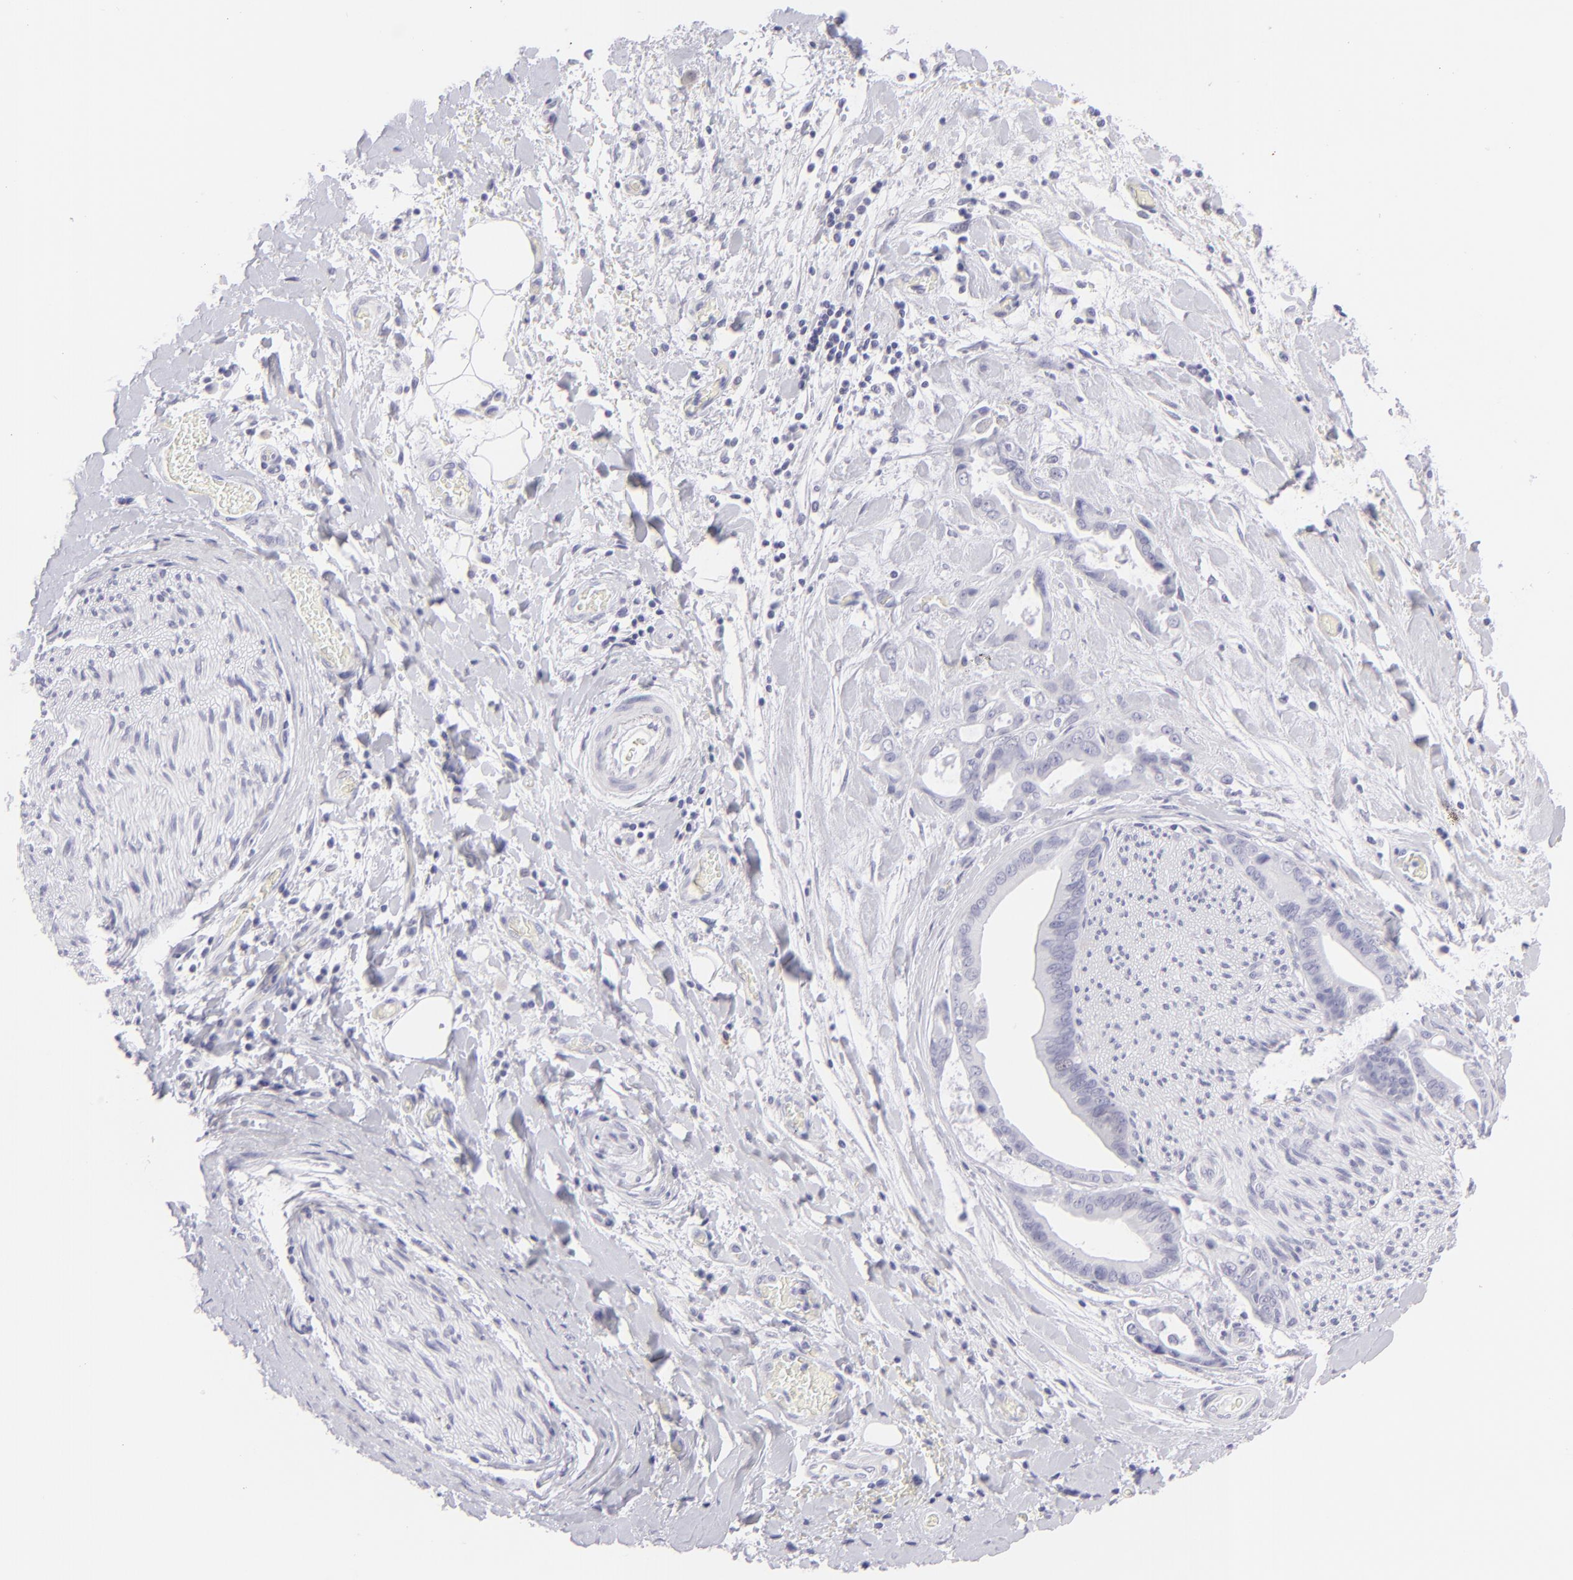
{"staining": {"intensity": "negative", "quantity": "none", "location": "none"}, "tissue": "liver cancer", "cell_type": "Tumor cells", "image_type": "cancer", "snomed": [{"axis": "morphology", "description": "Cholangiocarcinoma"}, {"axis": "topography", "description": "Liver"}], "caption": "Micrograph shows no protein positivity in tumor cells of liver cancer tissue.", "gene": "FCER2", "patient": {"sex": "male", "age": 58}}